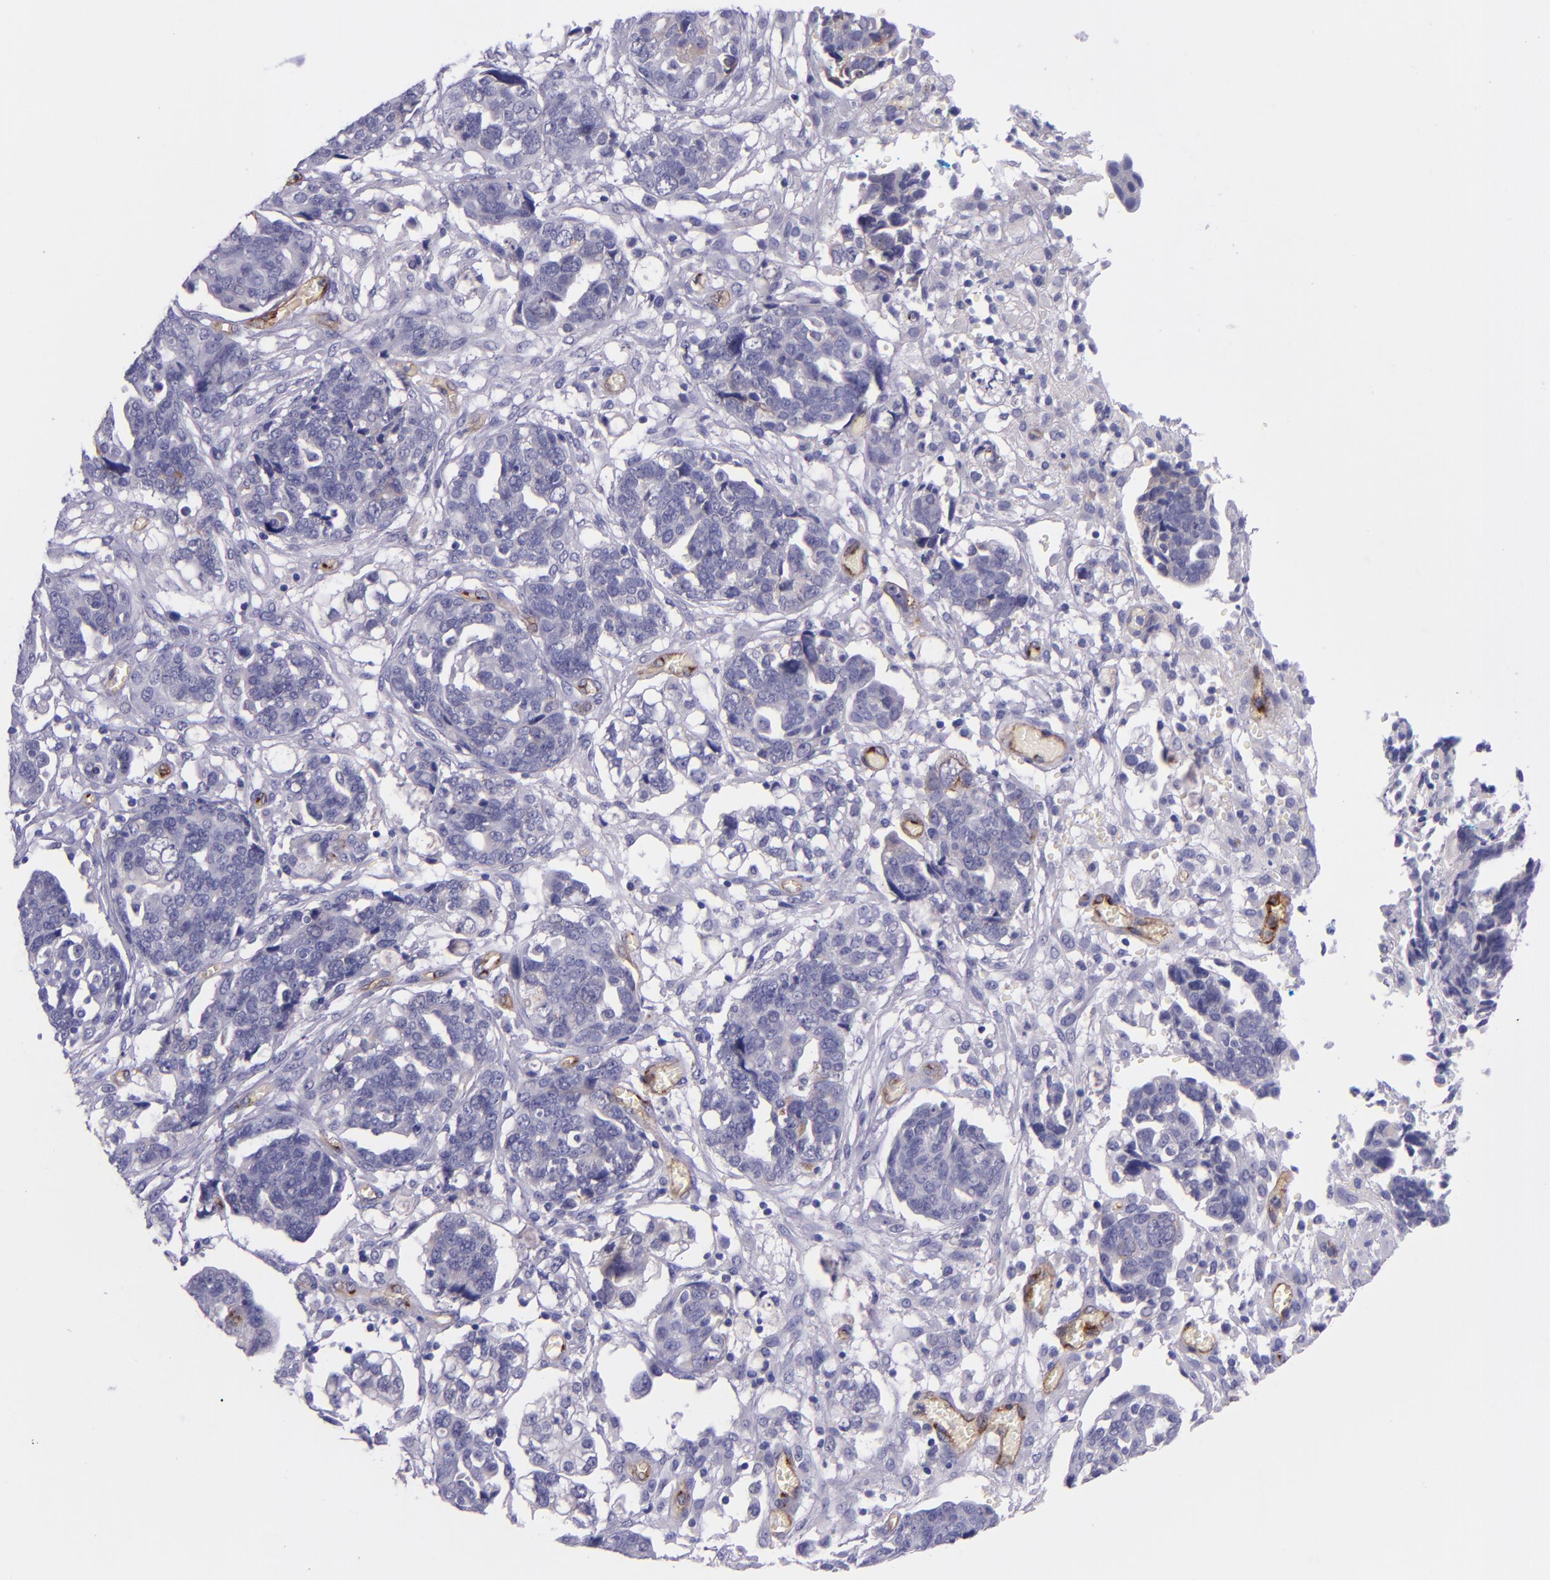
{"staining": {"intensity": "negative", "quantity": "none", "location": "none"}, "tissue": "ovarian cancer", "cell_type": "Tumor cells", "image_type": "cancer", "snomed": [{"axis": "morphology", "description": "Normal tissue, NOS"}, {"axis": "morphology", "description": "Cystadenocarcinoma, serous, NOS"}, {"axis": "topography", "description": "Fallopian tube"}, {"axis": "topography", "description": "Ovary"}], "caption": "Human ovarian cancer stained for a protein using immunohistochemistry reveals no expression in tumor cells.", "gene": "NOS3", "patient": {"sex": "female", "age": 56}}